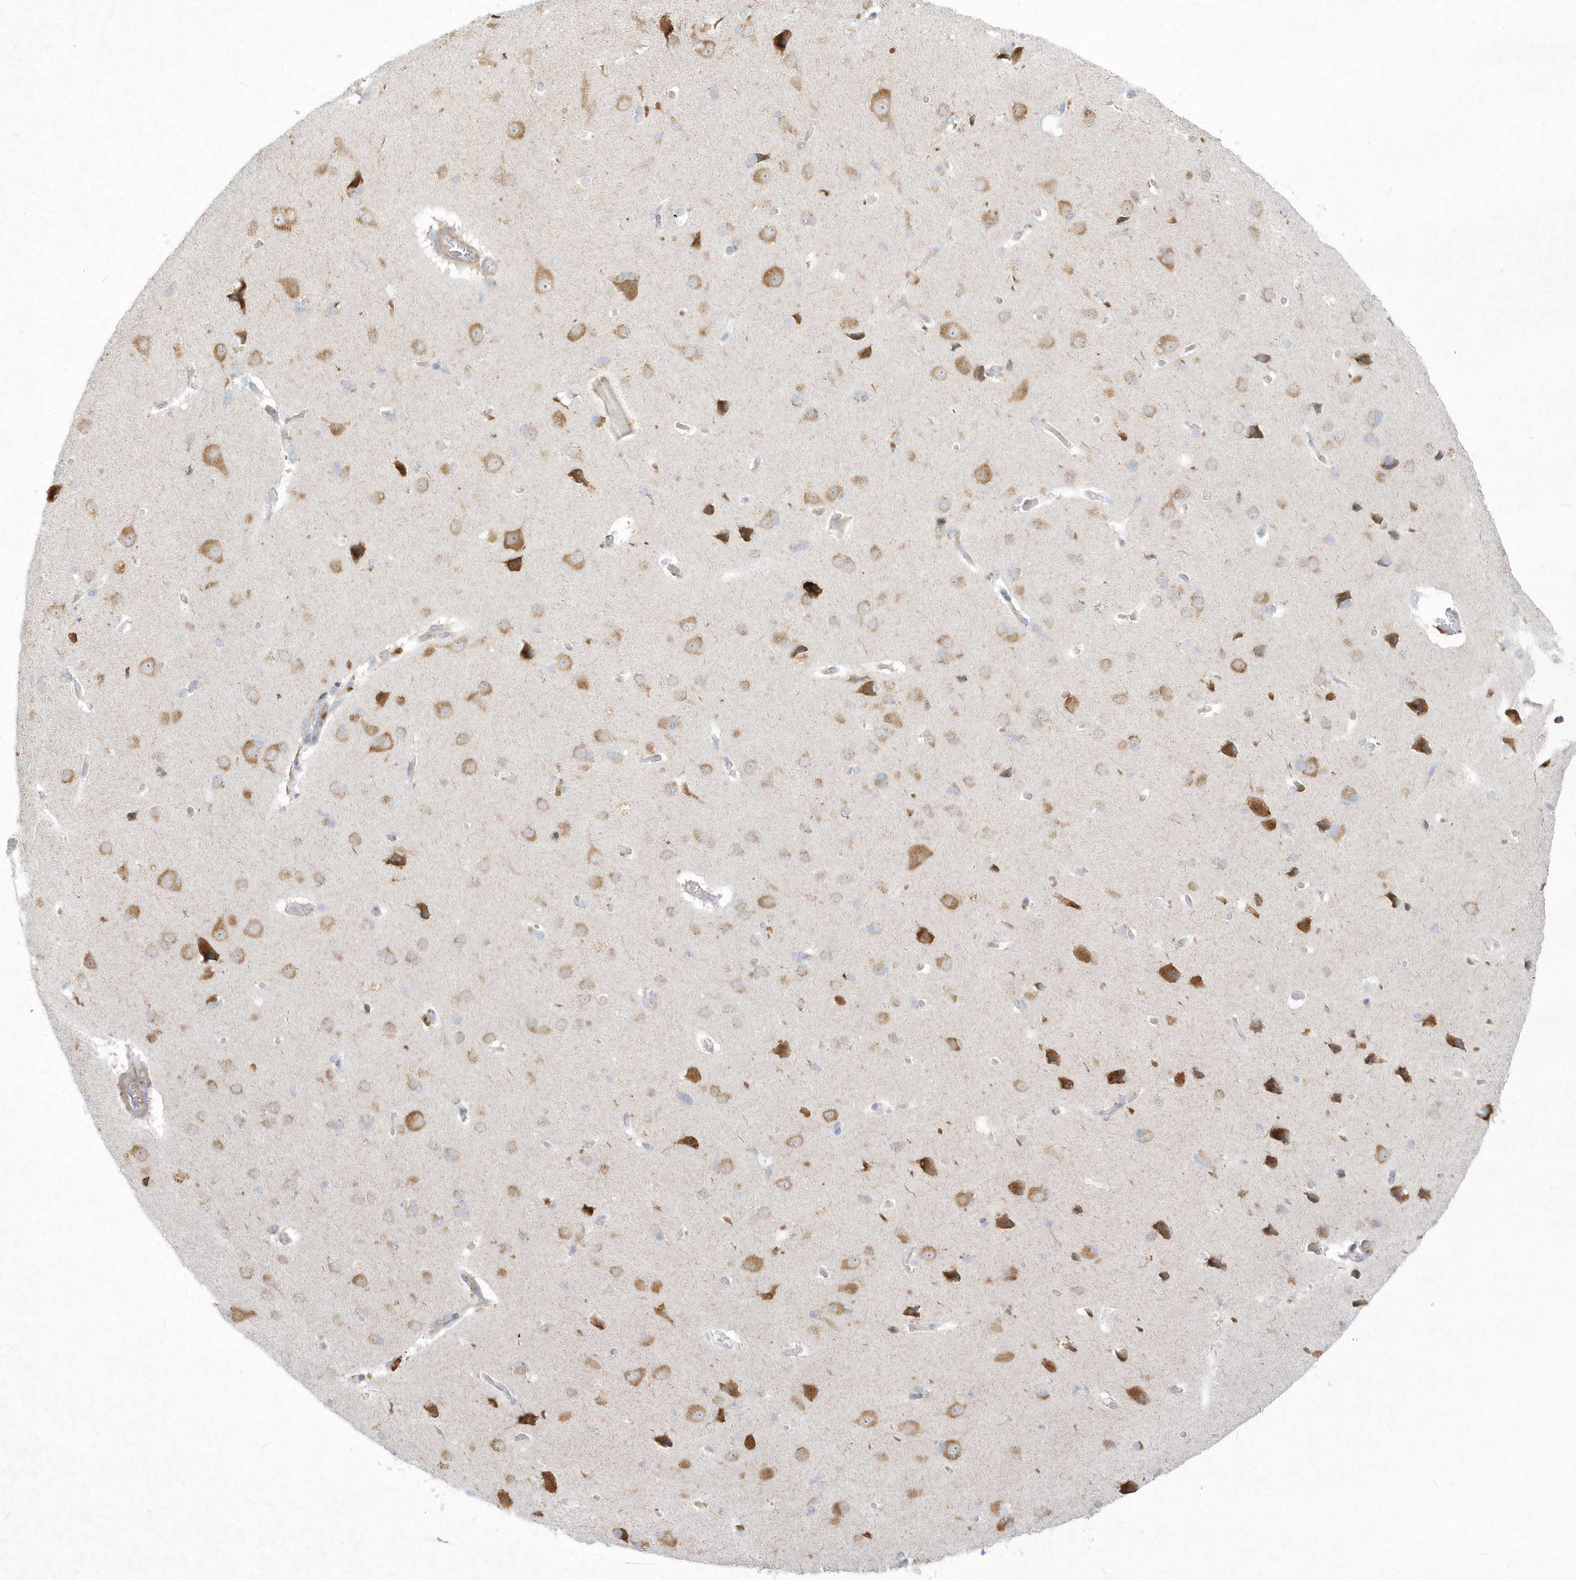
{"staining": {"intensity": "negative", "quantity": "none", "location": "none"}, "tissue": "cerebral cortex", "cell_type": "Endothelial cells", "image_type": "normal", "snomed": [{"axis": "morphology", "description": "Normal tissue, NOS"}, {"axis": "topography", "description": "Cerebral cortex"}], "caption": "An immunohistochemistry (IHC) photomicrograph of unremarkable cerebral cortex is shown. There is no staining in endothelial cells of cerebral cortex. Brightfield microscopy of immunohistochemistry stained with DAB (brown) and hematoxylin (blue), captured at high magnification.", "gene": "LARS1", "patient": {"sex": "male", "age": 62}}